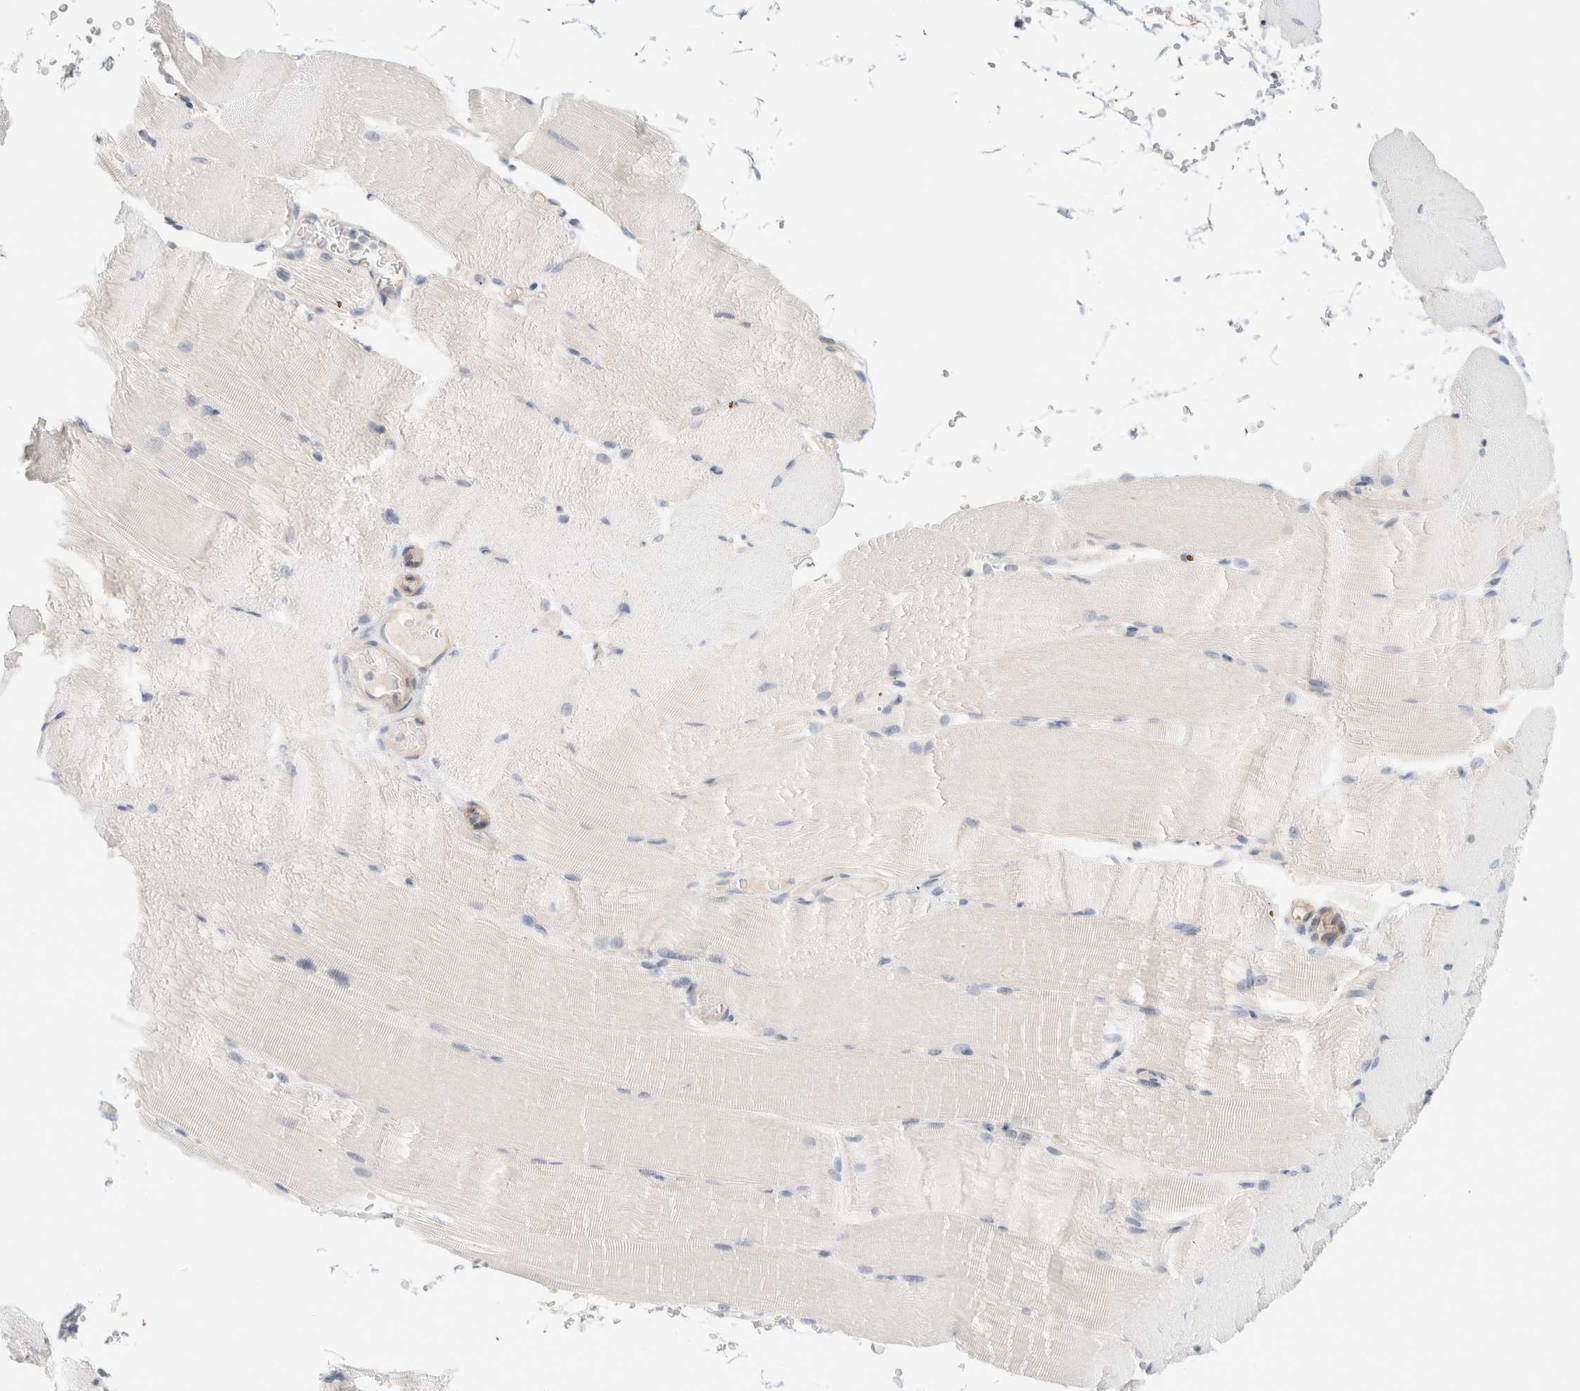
{"staining": {"intensity": "negative", "quantity": "none", "location": "none"}, "tissue": "skeletal muscle", "cell_type": "Myocytes", "image_type": "normal", "snomed": [{"axis": "morphology", "description": "Normal tissue, NOS"}, {"axis": "topography", "description": "Skeletal muscle"}, {"axis": "topography", "description": "Parathyroid gland"}], "caption": "The image reveals no staining of myocytes in benign skeletal muscle.", "gene": "SPRTN", "patient": {"sex": "female", "age": 37}}